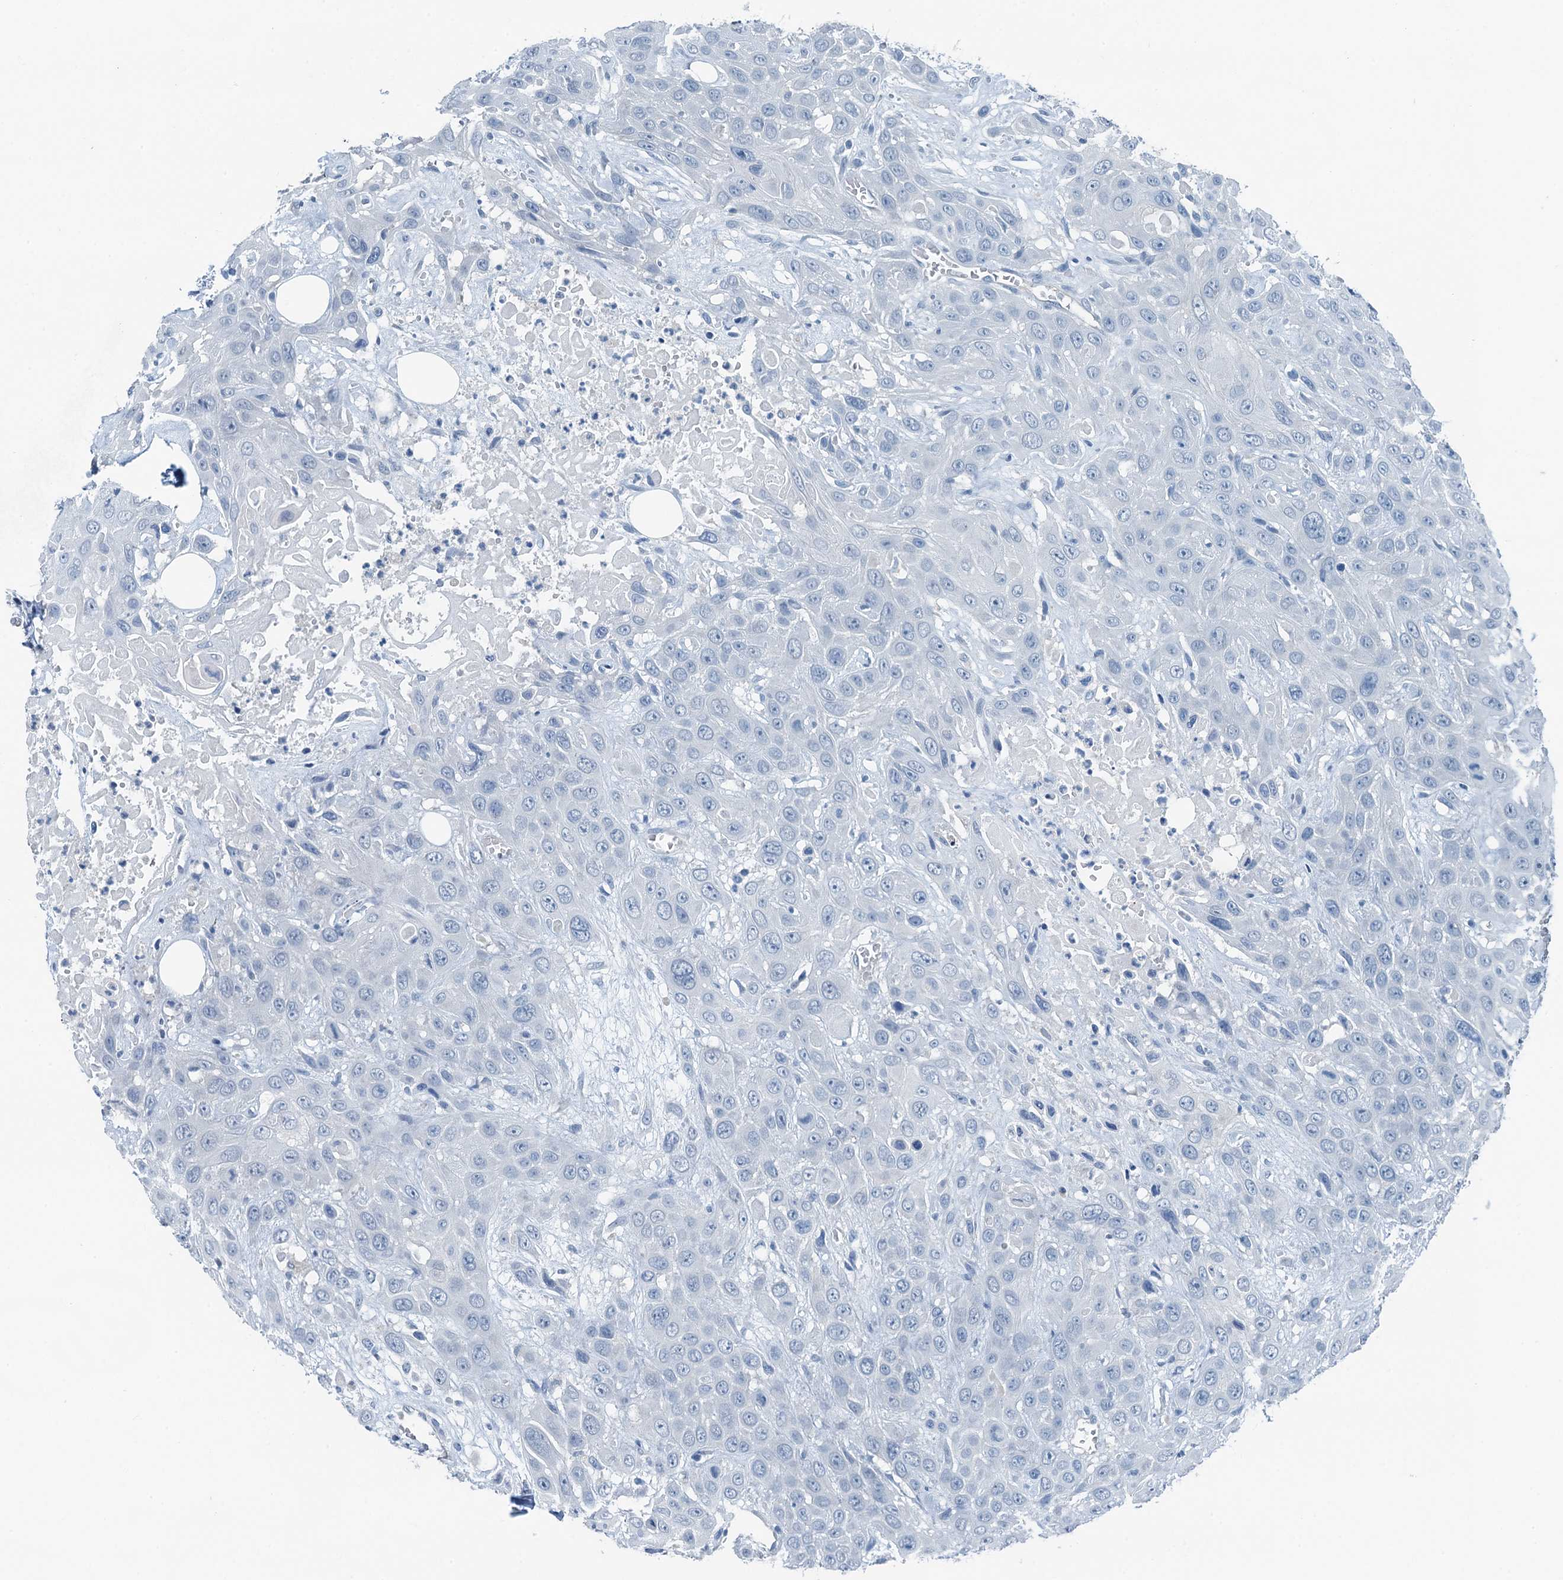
{"staining": {"intensity": "negative", "quantity": "none", "location": "none"}, "tissue": "head and neck cancer", "cell_type": "Tumor cells", "image_type": "cancer", "snomed": [{"axis": "morphology", "description": "Squamous cell carcinoma, NOS"}, {"axis": "topography", "description": "Head-Neck"}], "caption": "There is no significant staining in tumor cells of squamous cell carcinoma (head and neck).", "gene": "GFOD2", "patient": {"sex": "male", "age": 81}}